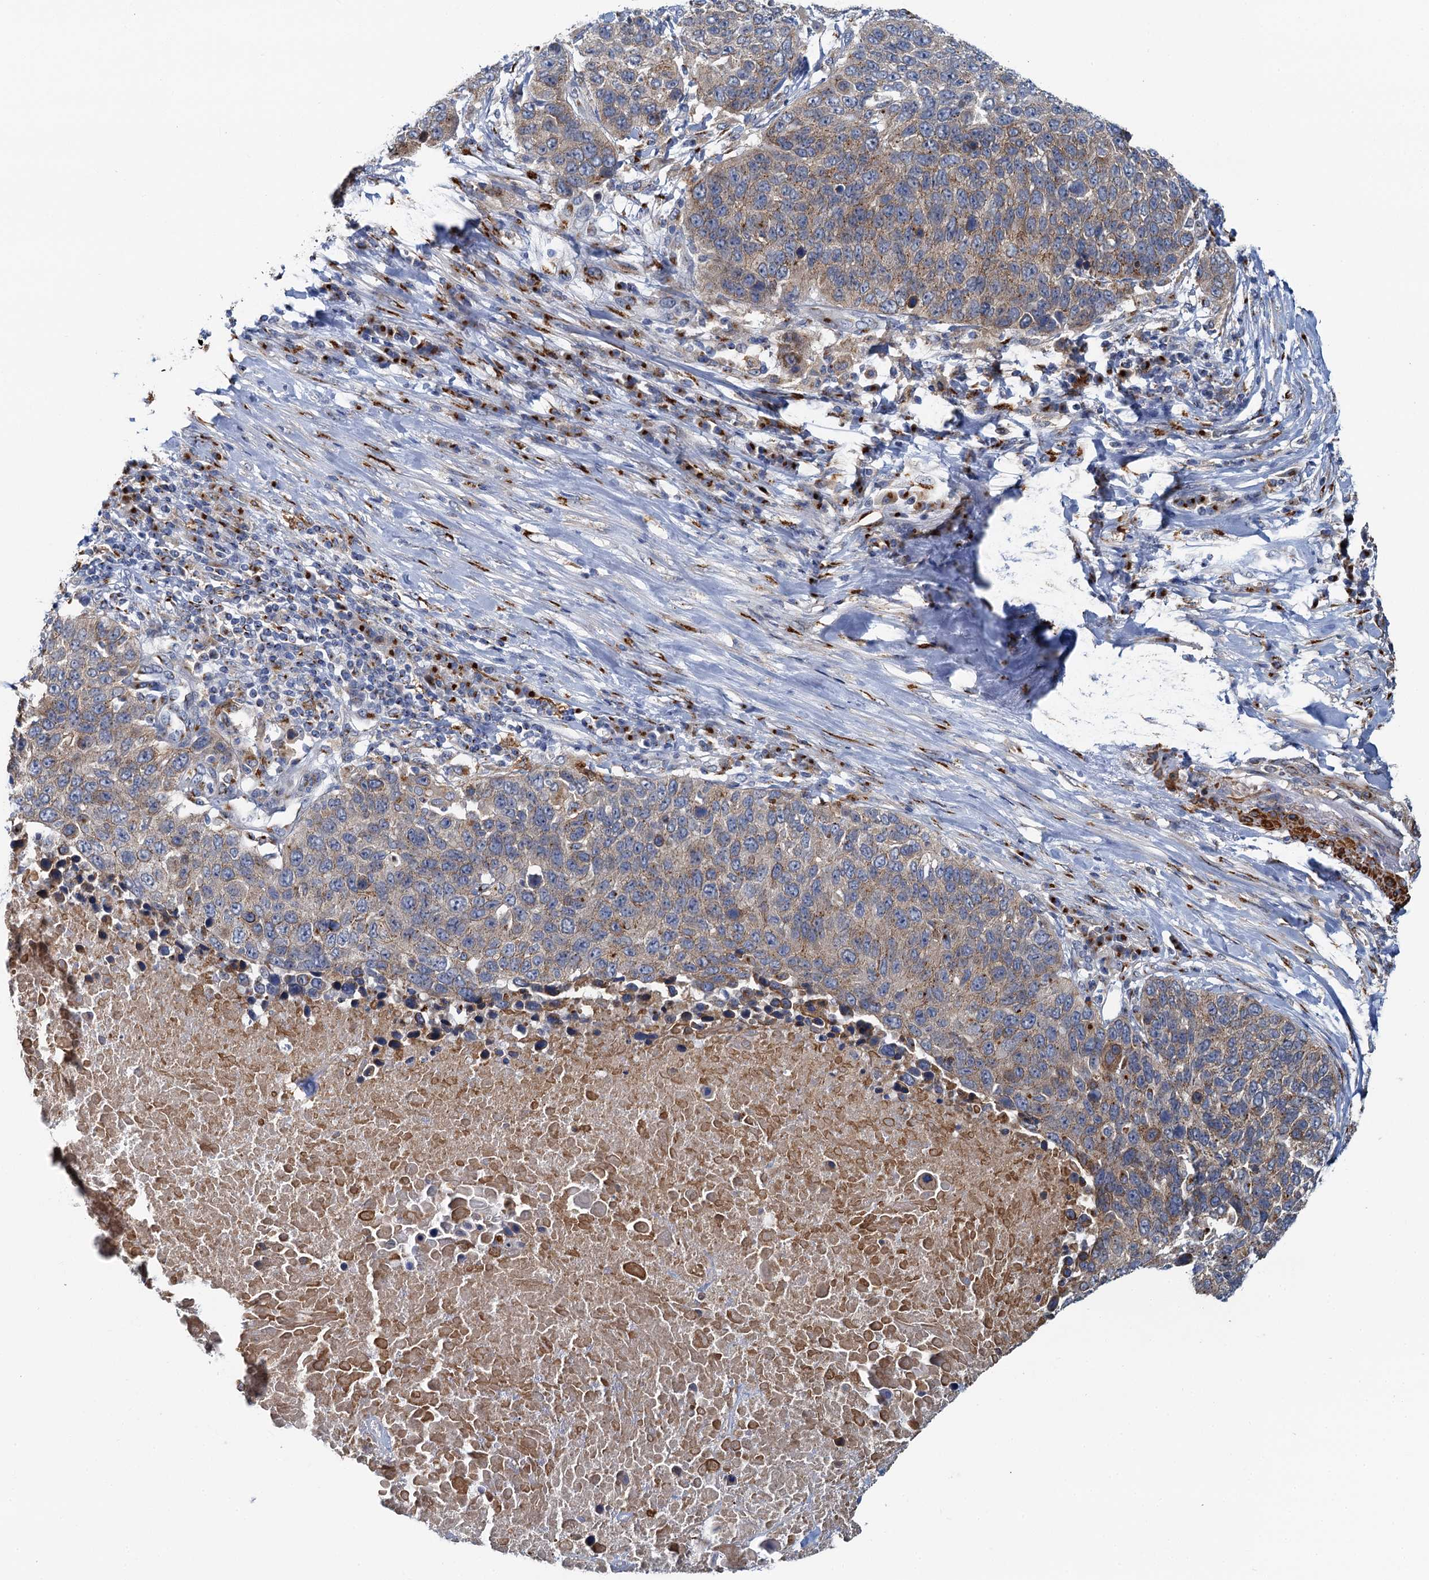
{"staining": {"intensity": "moderate", "quantity": ">75%", "location": "cytoplasmic/membranous"}, "tissue": "lung cancer", "cell_type": "Tumor cells", "image_type": "cancer", "snomed": [{"axis": "morphology", "description": "Normal tissue, NOS"}, {"axis": "morphology", "description": "Squamous cell carcinoma, NOS"}, {"axis": "topography", "description": "Lymph node"}, {"axis": "topography", "description": "Lung"}], "caption": "Immunohistochemical staining of human lung cancer demonstrates medium levels of moderate cytoplasmic/membranous protein expression in about >75% of tumor cells.", "gene": "BET1L", "patient": {"sex": "male", "age": 66}}